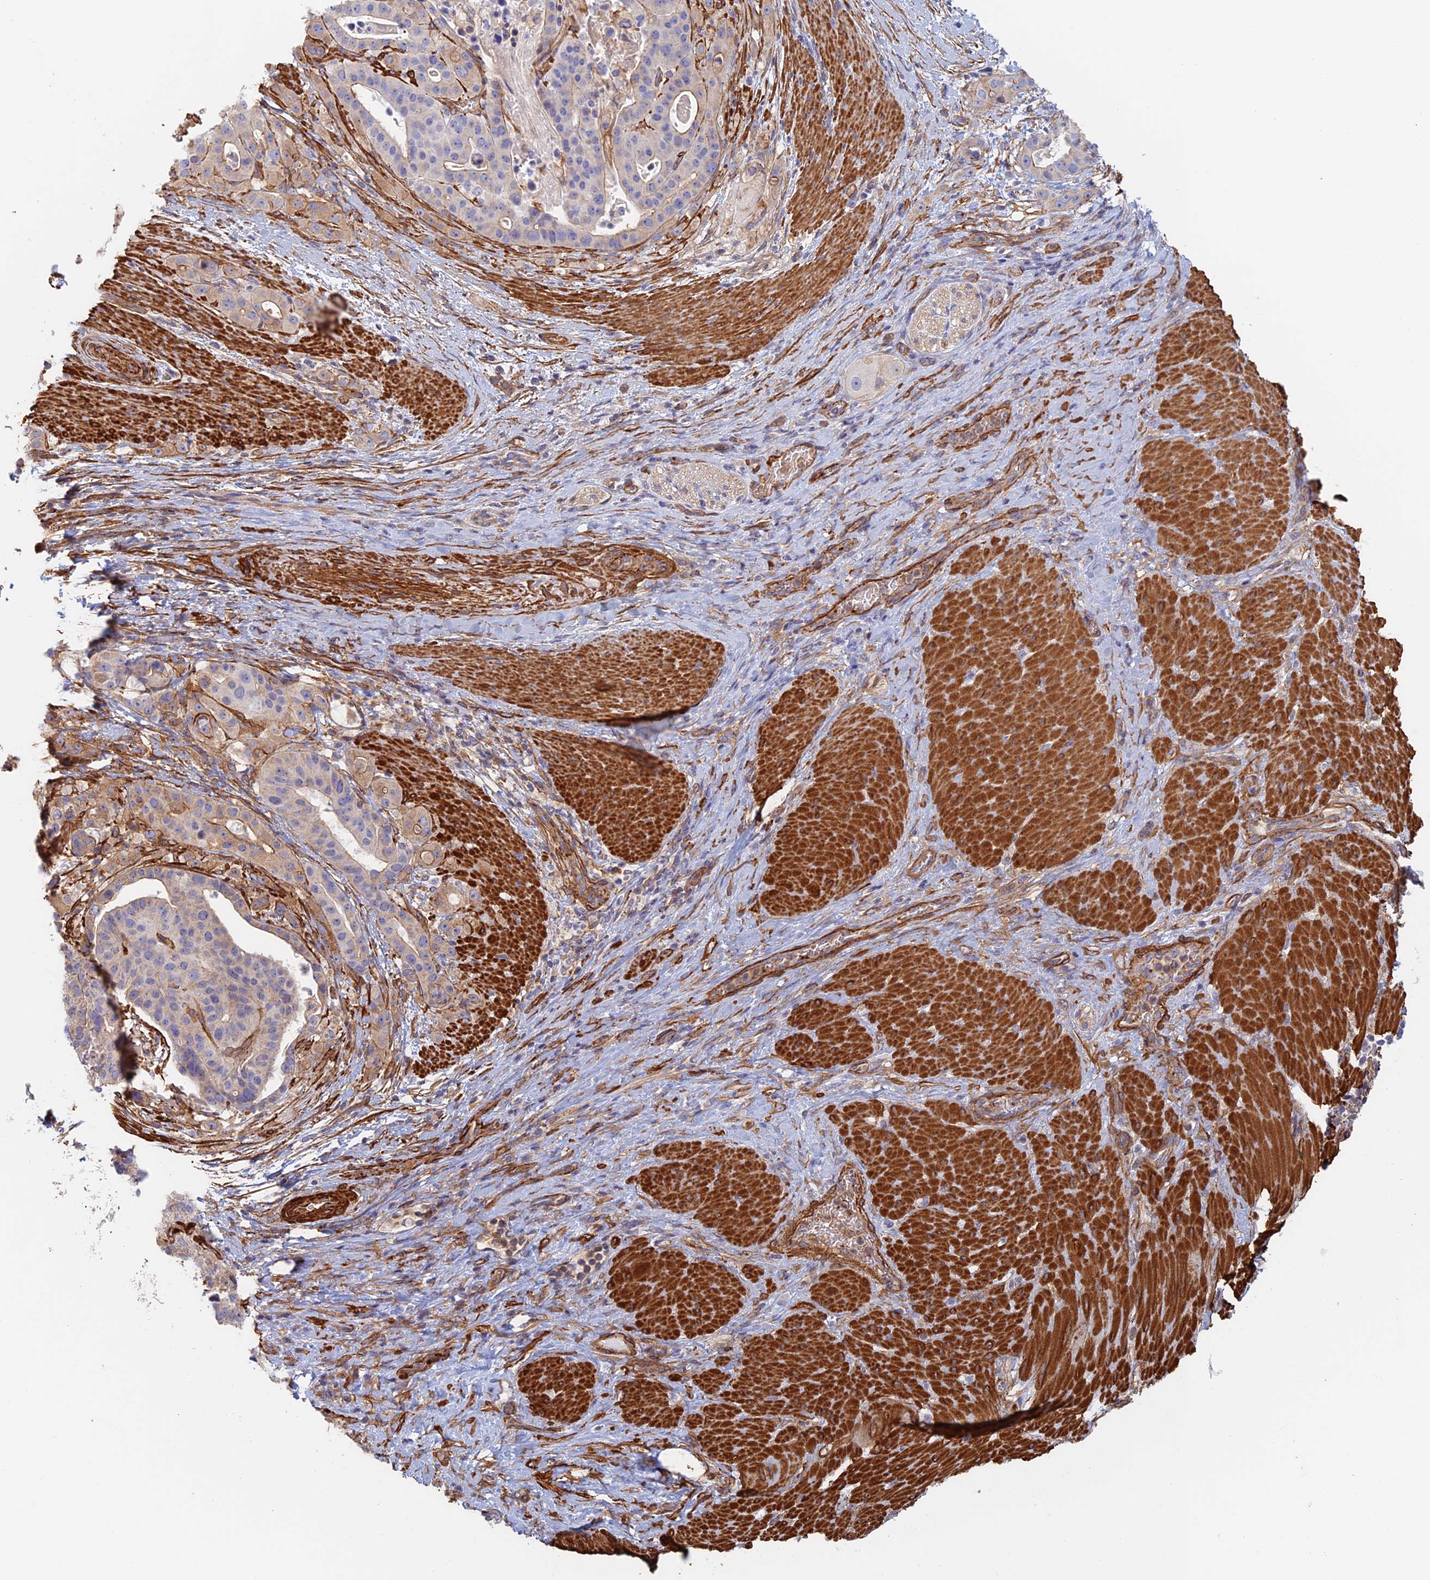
{"staining": {"intensity": "moderate", "quantity": "<25%", "location": "cytoplasmic/membranous"}, "tissue": "stomach cancer", "cell_type": "Tumor cells", "image_type": "cancer", "snomed": [{"axis": "morphology", "description": "Adenocarcinoma, NOS"}, {"axis": "topography", "description": "Stomach"}], "caption": "Approximately <25% of tumor cells in adenocarcinoma (stomach) display moderate cytoplasmic/membranous protein positivity as visualized by brown immunohistochemical staining.", "gene": "PAK4", "patient": {"sex": "male", "age": 48}}